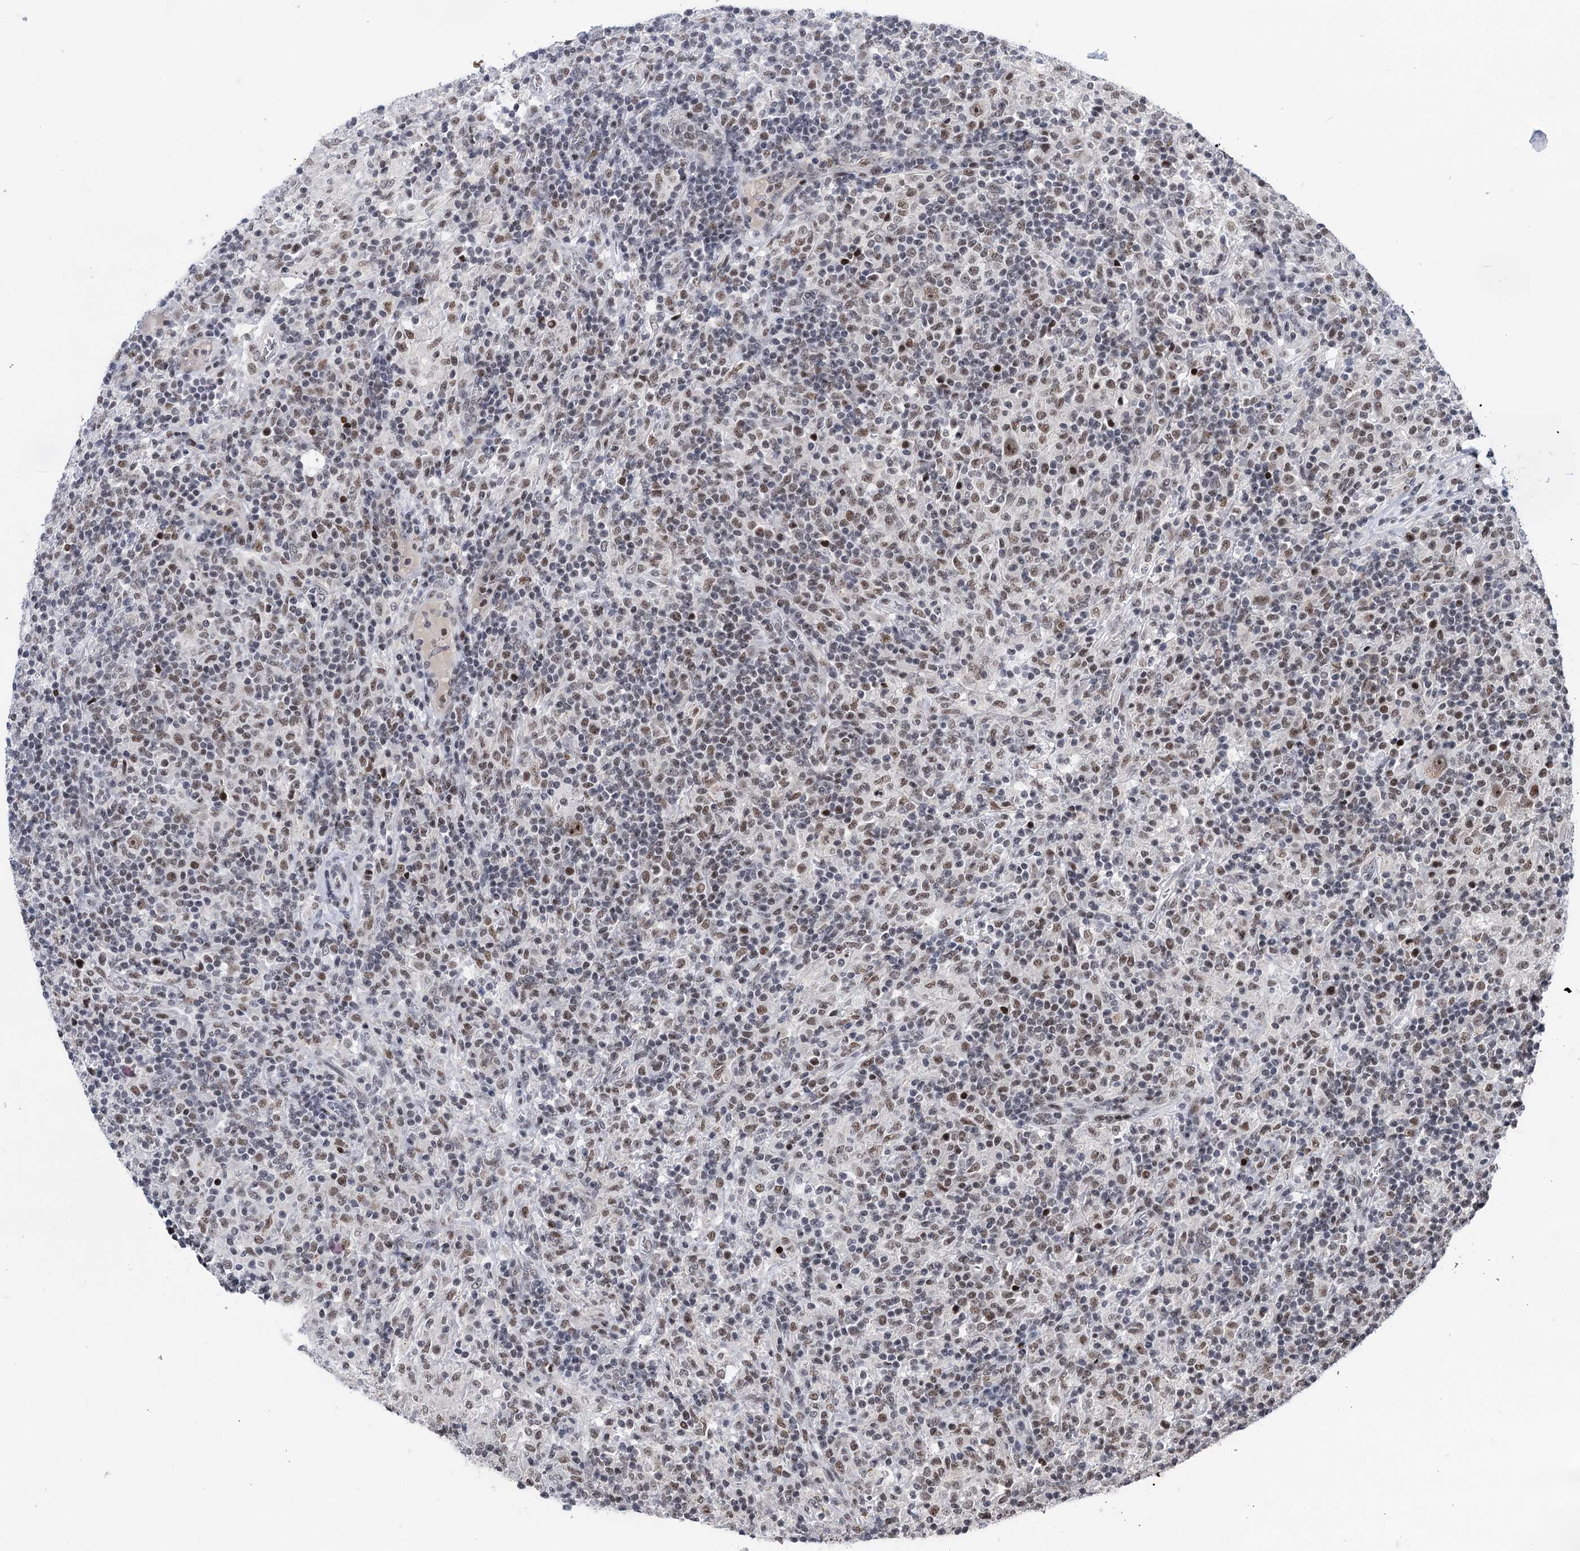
{"staining": {"intensity": "weak", "quantity": ">75%", "location": "nuclear"}, "tissue": "lymphoma", "cell_type": "Tumor cells", "image_type": "cancer", "snomed": [{"axis": "morphology", "description": "Hodgkin's disease, NOS"}, {"axis": "topography", "description": "Lymph node"}], "caption": "Immunohistochemistry image of human Hodgkin's disease stained for a protein (brown), which displays low levels of weak nuclear staining in about >75% of tumor cells.", "gene": "ZCCHC10", "patient": {"sex": "male", "age": 70}}